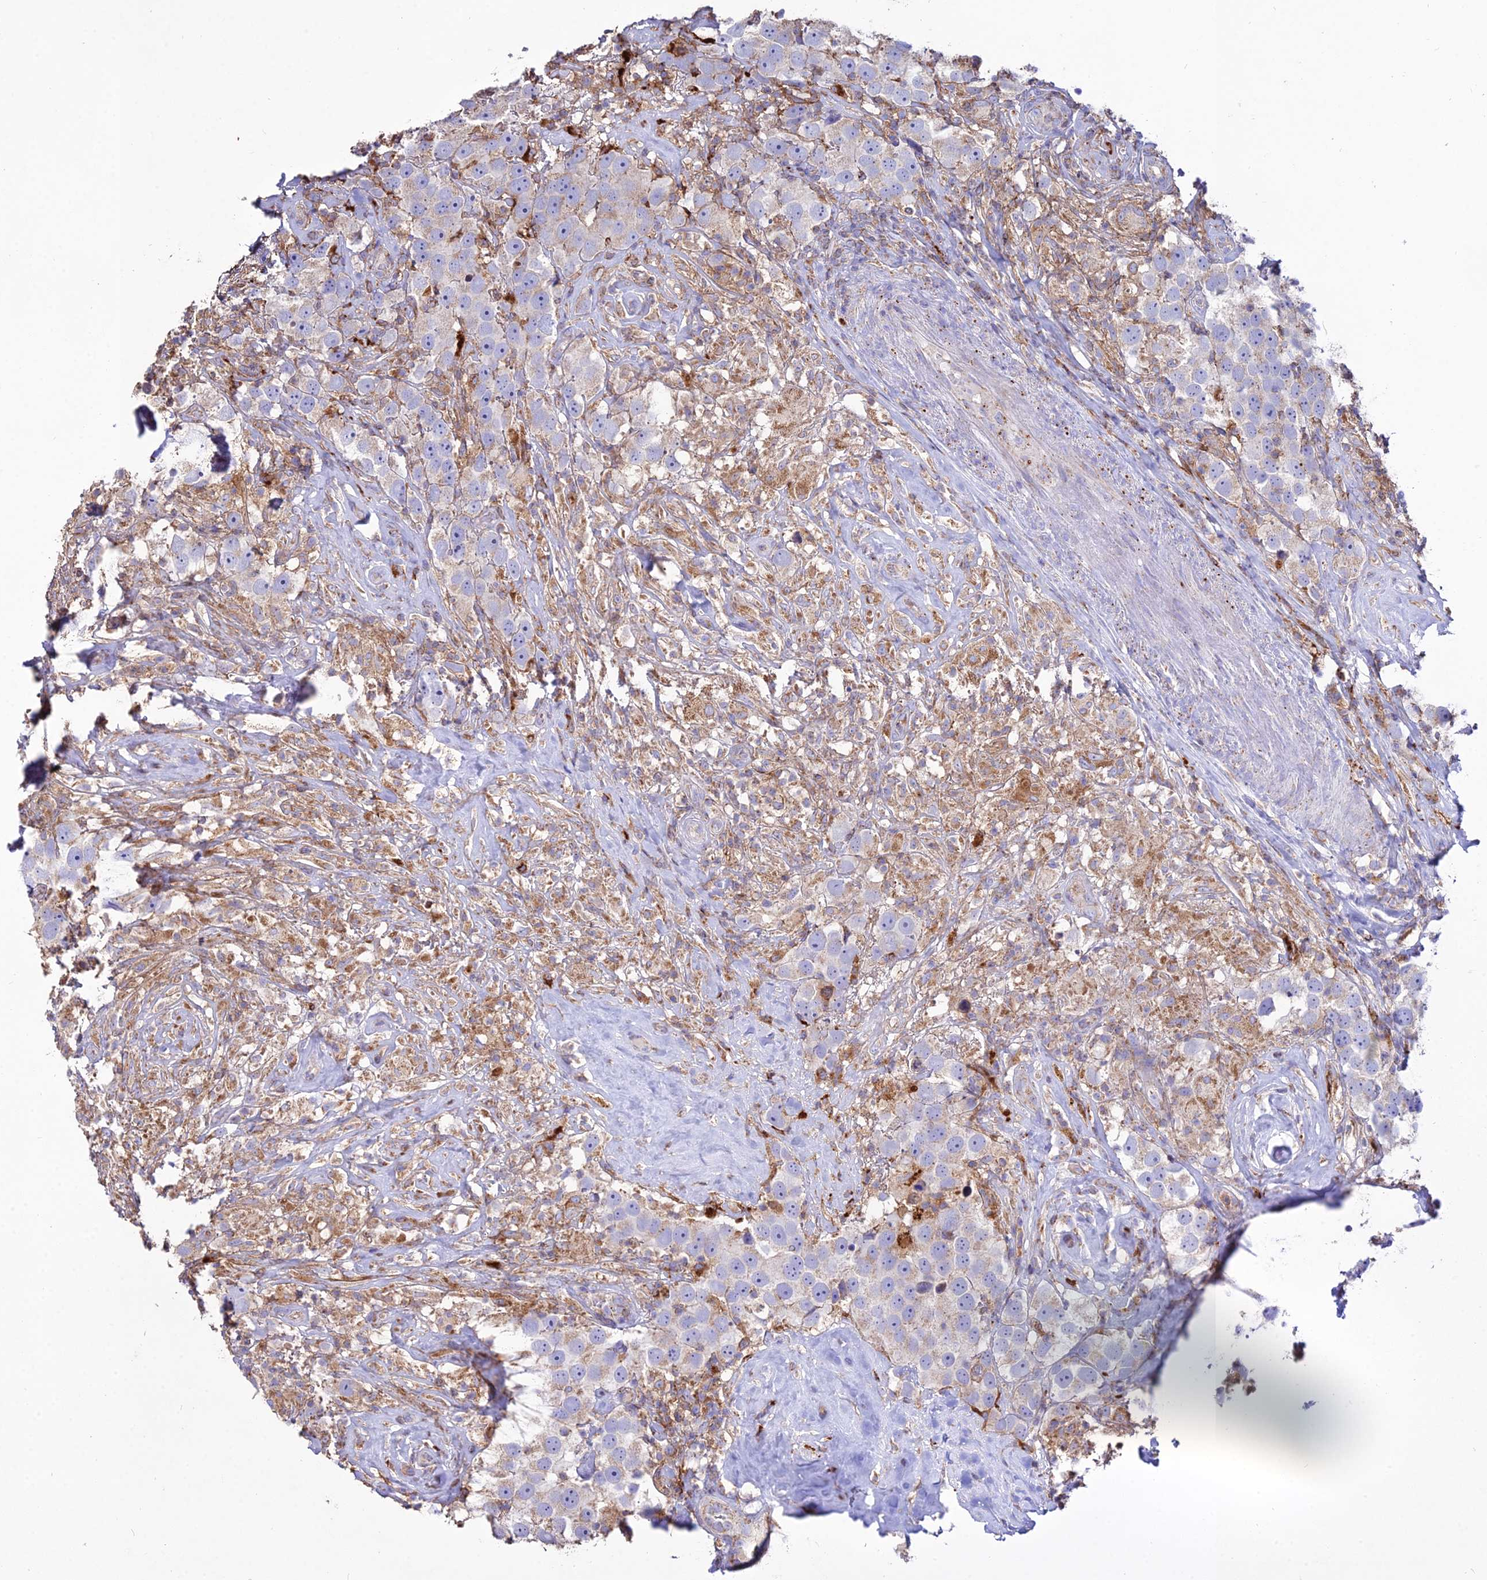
{"staining": {"intensity": "weak", "quantity": "<25%", "location": "cytoplasmic/membranous"}, "tissue": "testis cancer", "cell_type": "Tumor cells", "image_type": "cancer", "snomed": [{"axis": "morphology", "description": "Seminoma, NOS"}, {"axis": "topography", "description": "Testis"}], "caption": "The micrograph displays no significant staining in tumor cells of seminoma (testis).", "gene": "PNLIPRP3", "patient": {"sex": "male", "age": 49}}